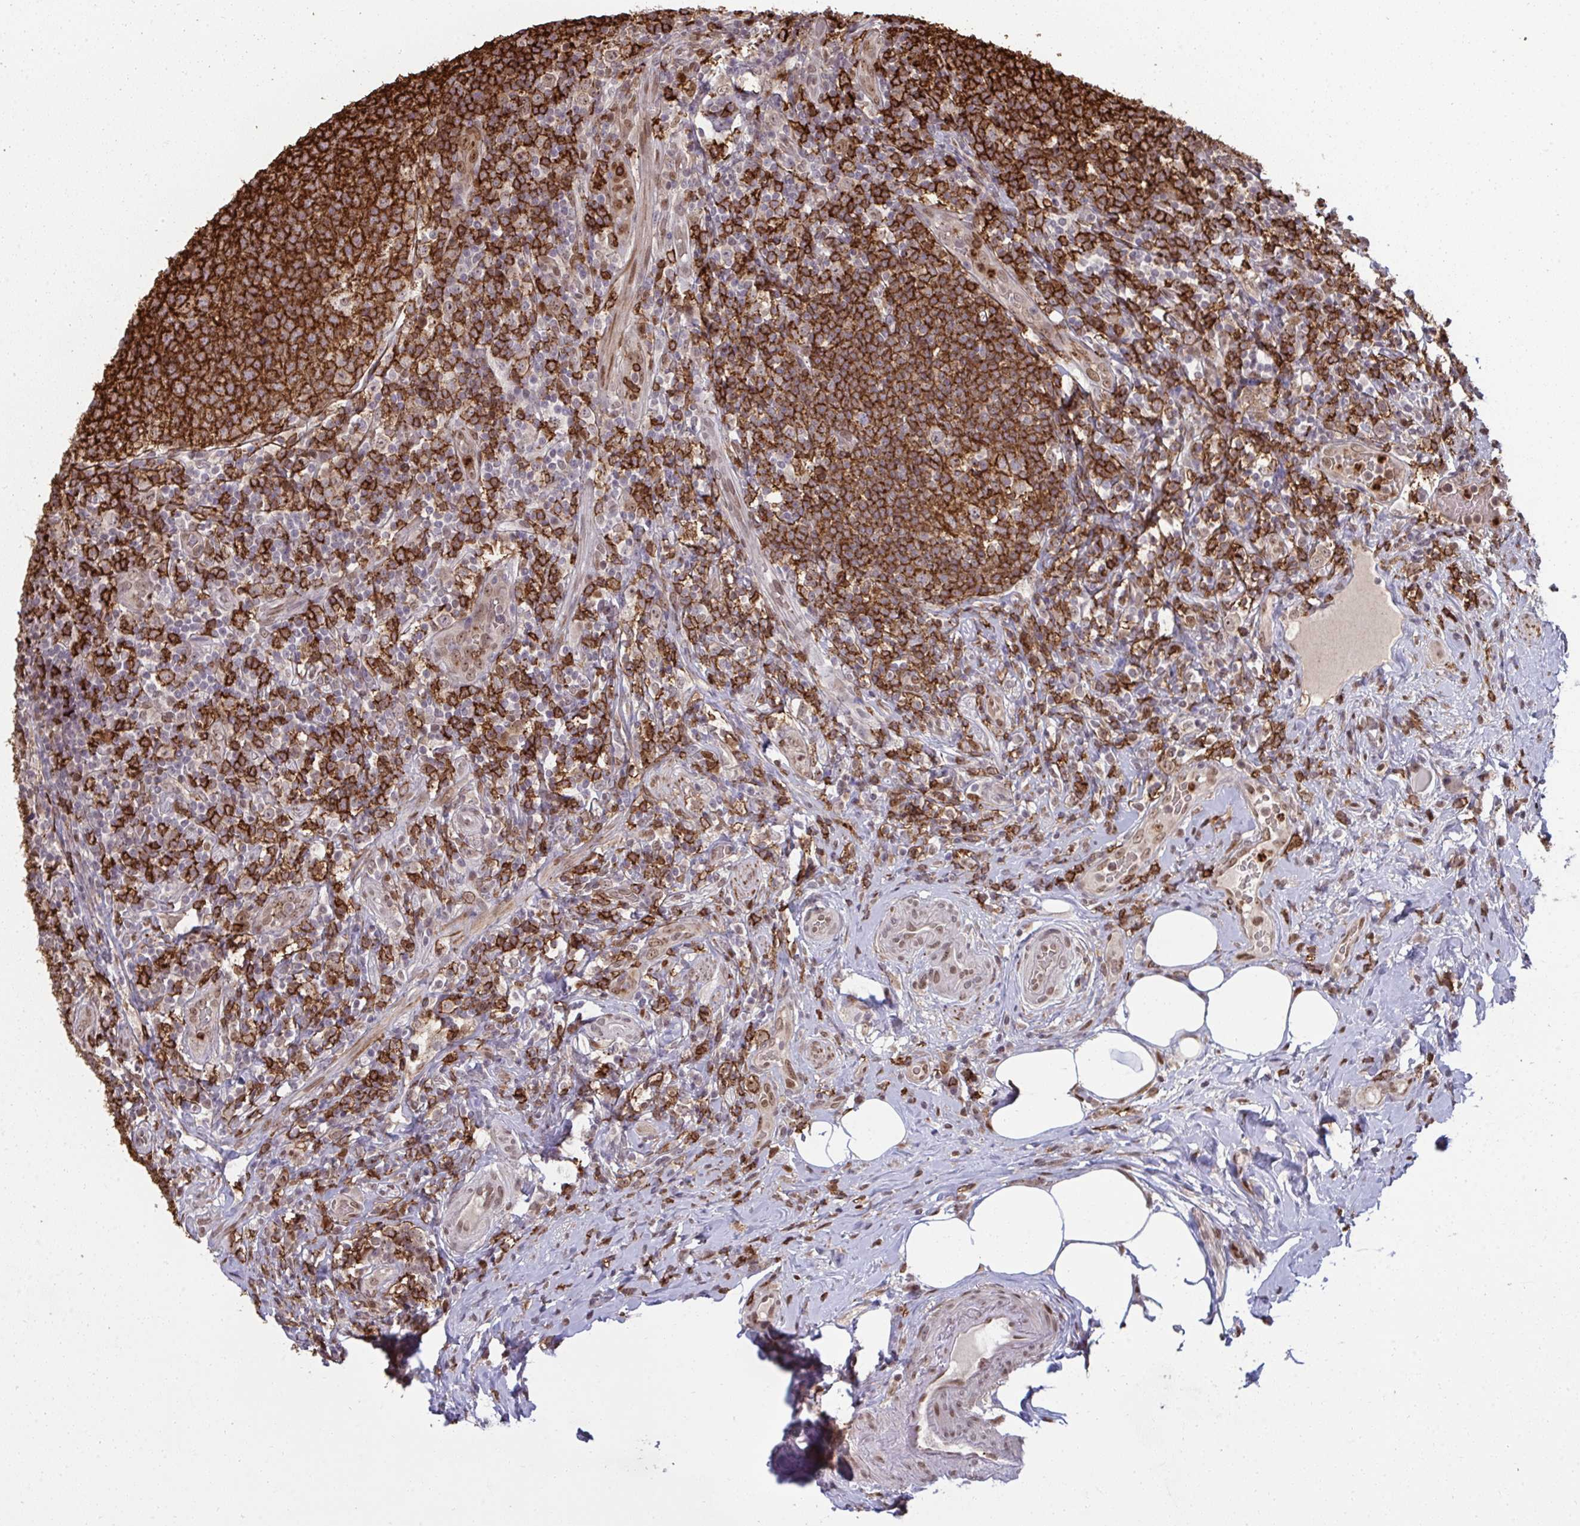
{"staining": {"intensity": "strong", "quantity": ">75%", "location": "cytoplasmic/membranous,nuclear"}, "tissue": "appendix", "cell_type": "Glandular cells", "image_type": "normal", "snomed": [{"axis": "morphology", "description": "Normal tissue, NOS"}, {"axis": "topography", "description": "Appendix"}], "caption": "A histopathology image of appendix stained for a protein exhibits strong cytoplasmic/membranous,nuclear brown staining in glandular cells.", "gene": "UXT", "patient": {"sex": "female", "age": 43}}